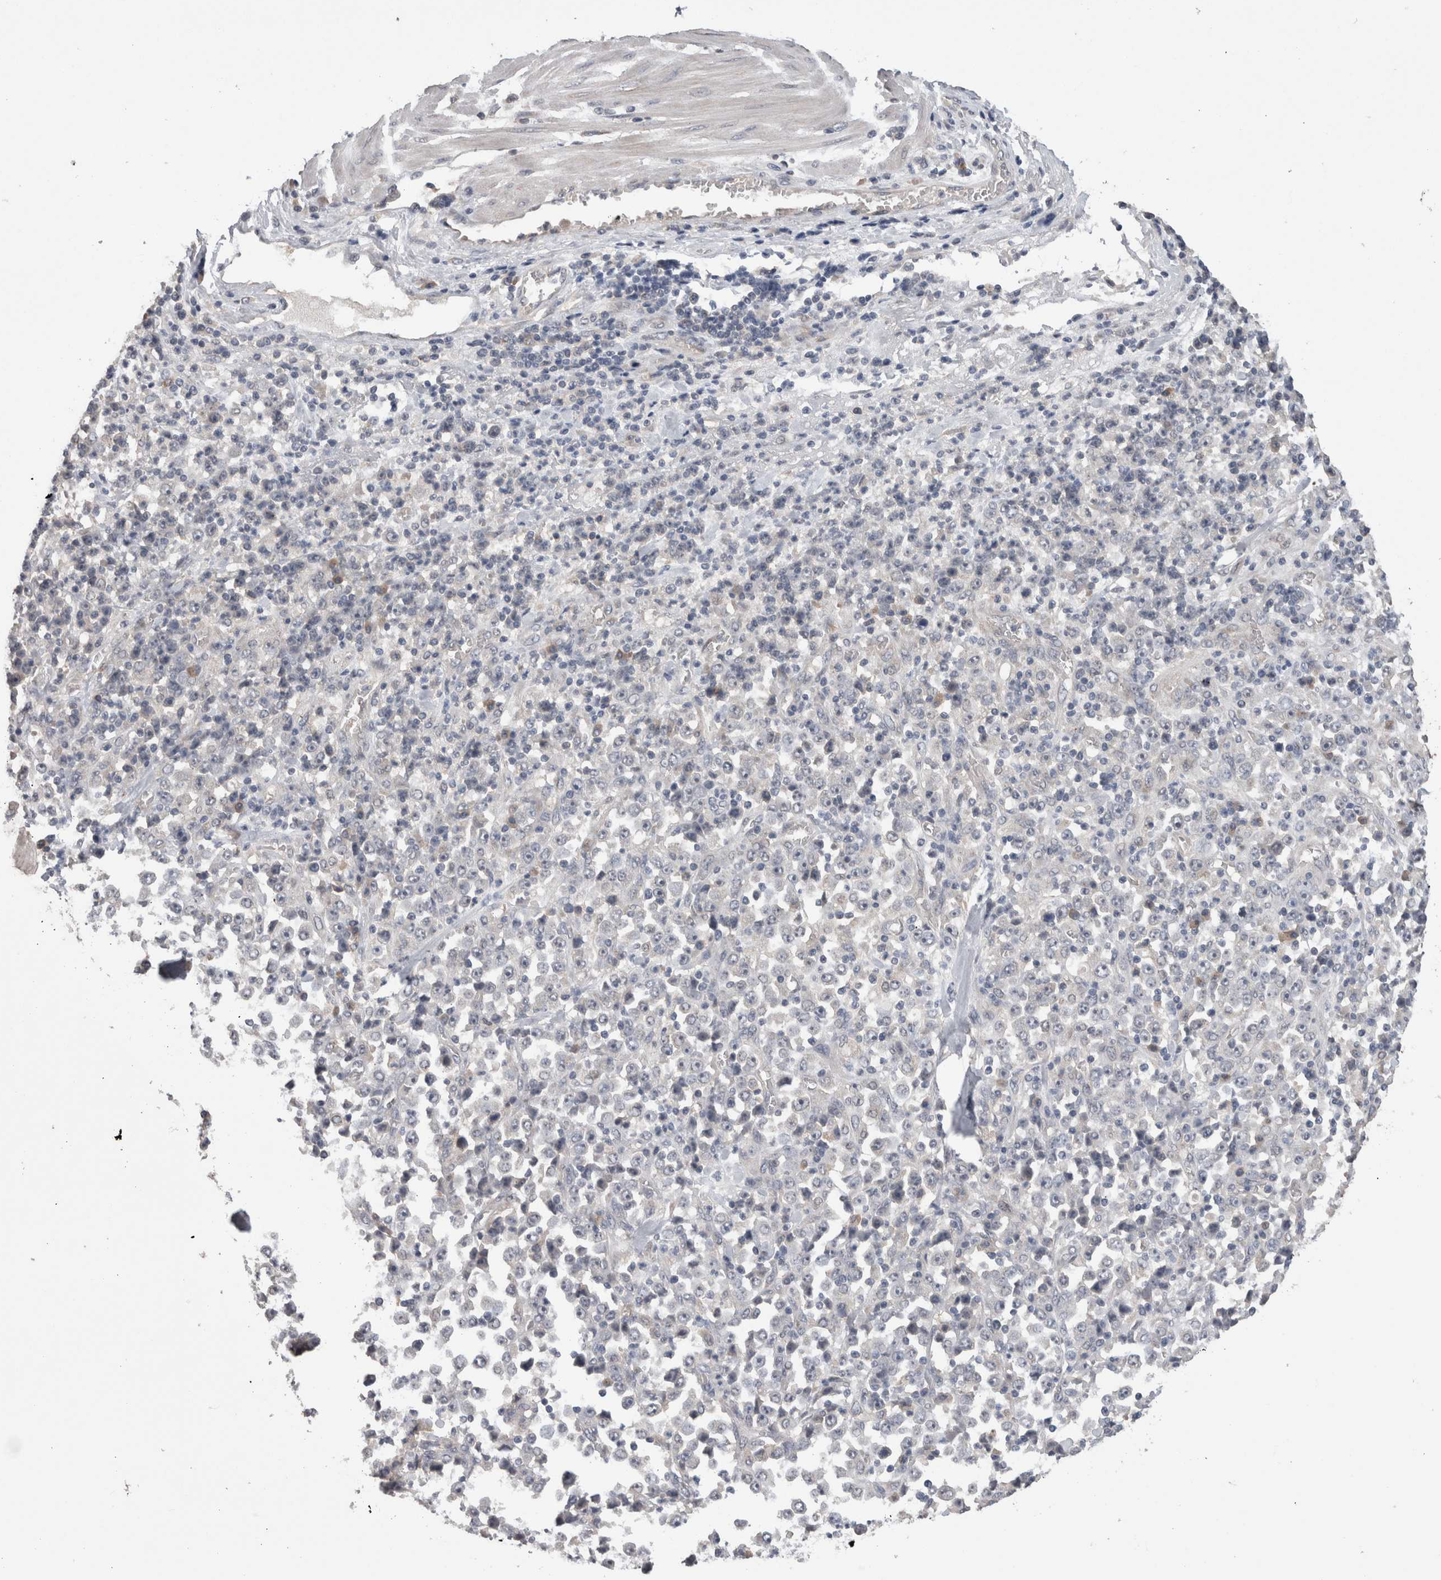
{"staining": {"intensity": "negative", "quantity": "none", "location": "none"}, "tissue": "stomach cancer", "cell_type": "Tumor cells", "image_type": "cancer", "snomed": [{"axis": "morphology", "description": "Normal tissue, NOS"}, {"axis": "morphology", "description": "Adenocarcinoma, NOS"}, {"axis": "topography", "description": "Stomach, upper"}, {"axis": "topography", "description": "Stomach"}], "caption": "Stomach cancer was stained to show a protein in brown. There is no significant expression in tumor cells.", "gene": "DCTN6", "patient": {"sex": "male", "age": 59}}